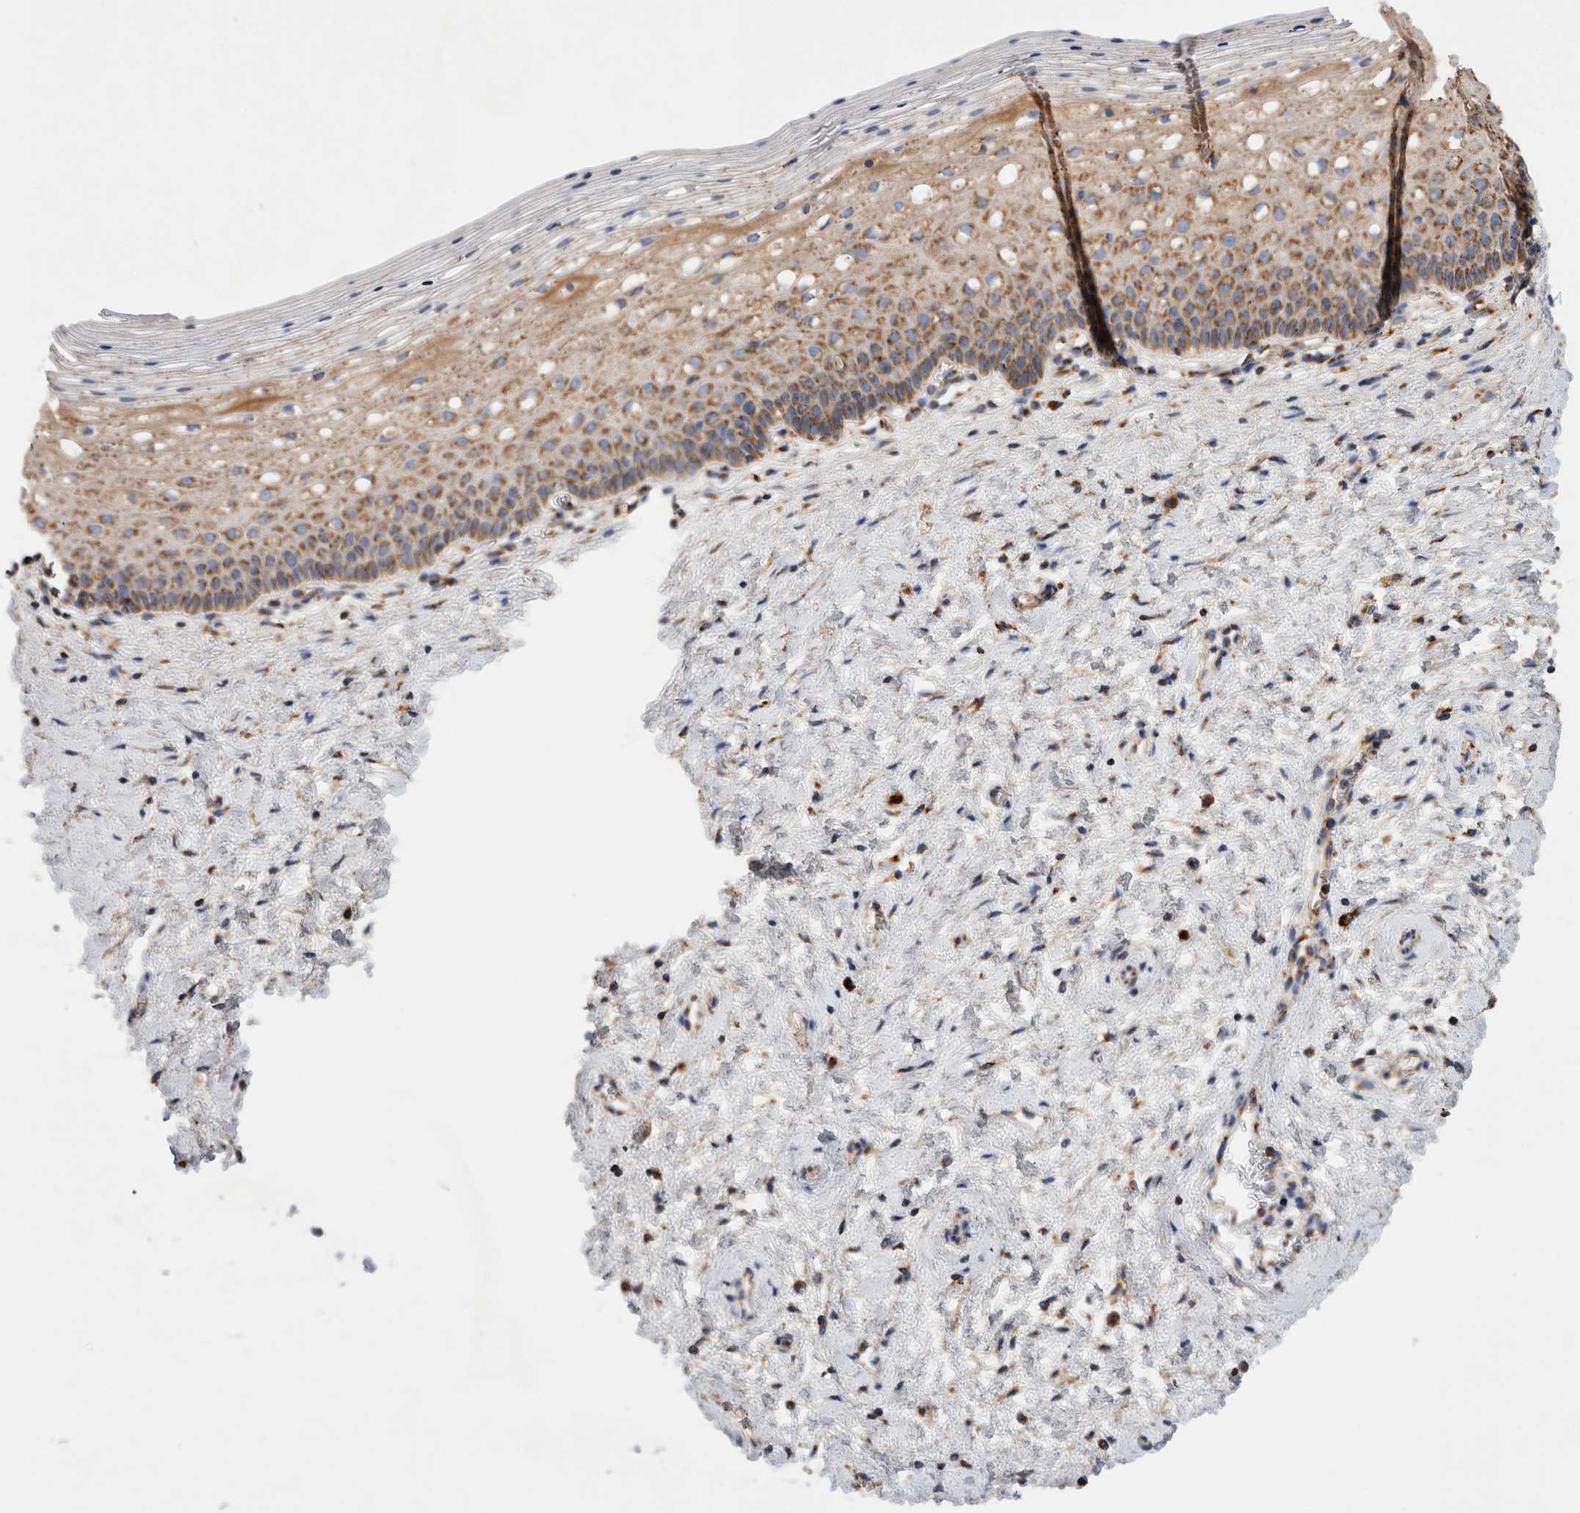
{"staining": {"intensity": "moderate", "quantity": "25%-75%", "location": "cytoplasmic/membranous"}, "tissue": "cervix", "cell_type": "Squamous epithelial cells", "image_type": "normal", "snomed": [{"axis": "morphology", "description": "Normal tissue, NOS"}, {"axis": "topography", "description": "Cervix"}], "caption": "Brown immunohistochemical staining in unremarkable cervix displays moderate cytoplasmic/membranous positivity in approximately 25%-75% of squamous epithelial cells.", "gene": "IARS2", "patient": {"sex": "female", "age": 72}}